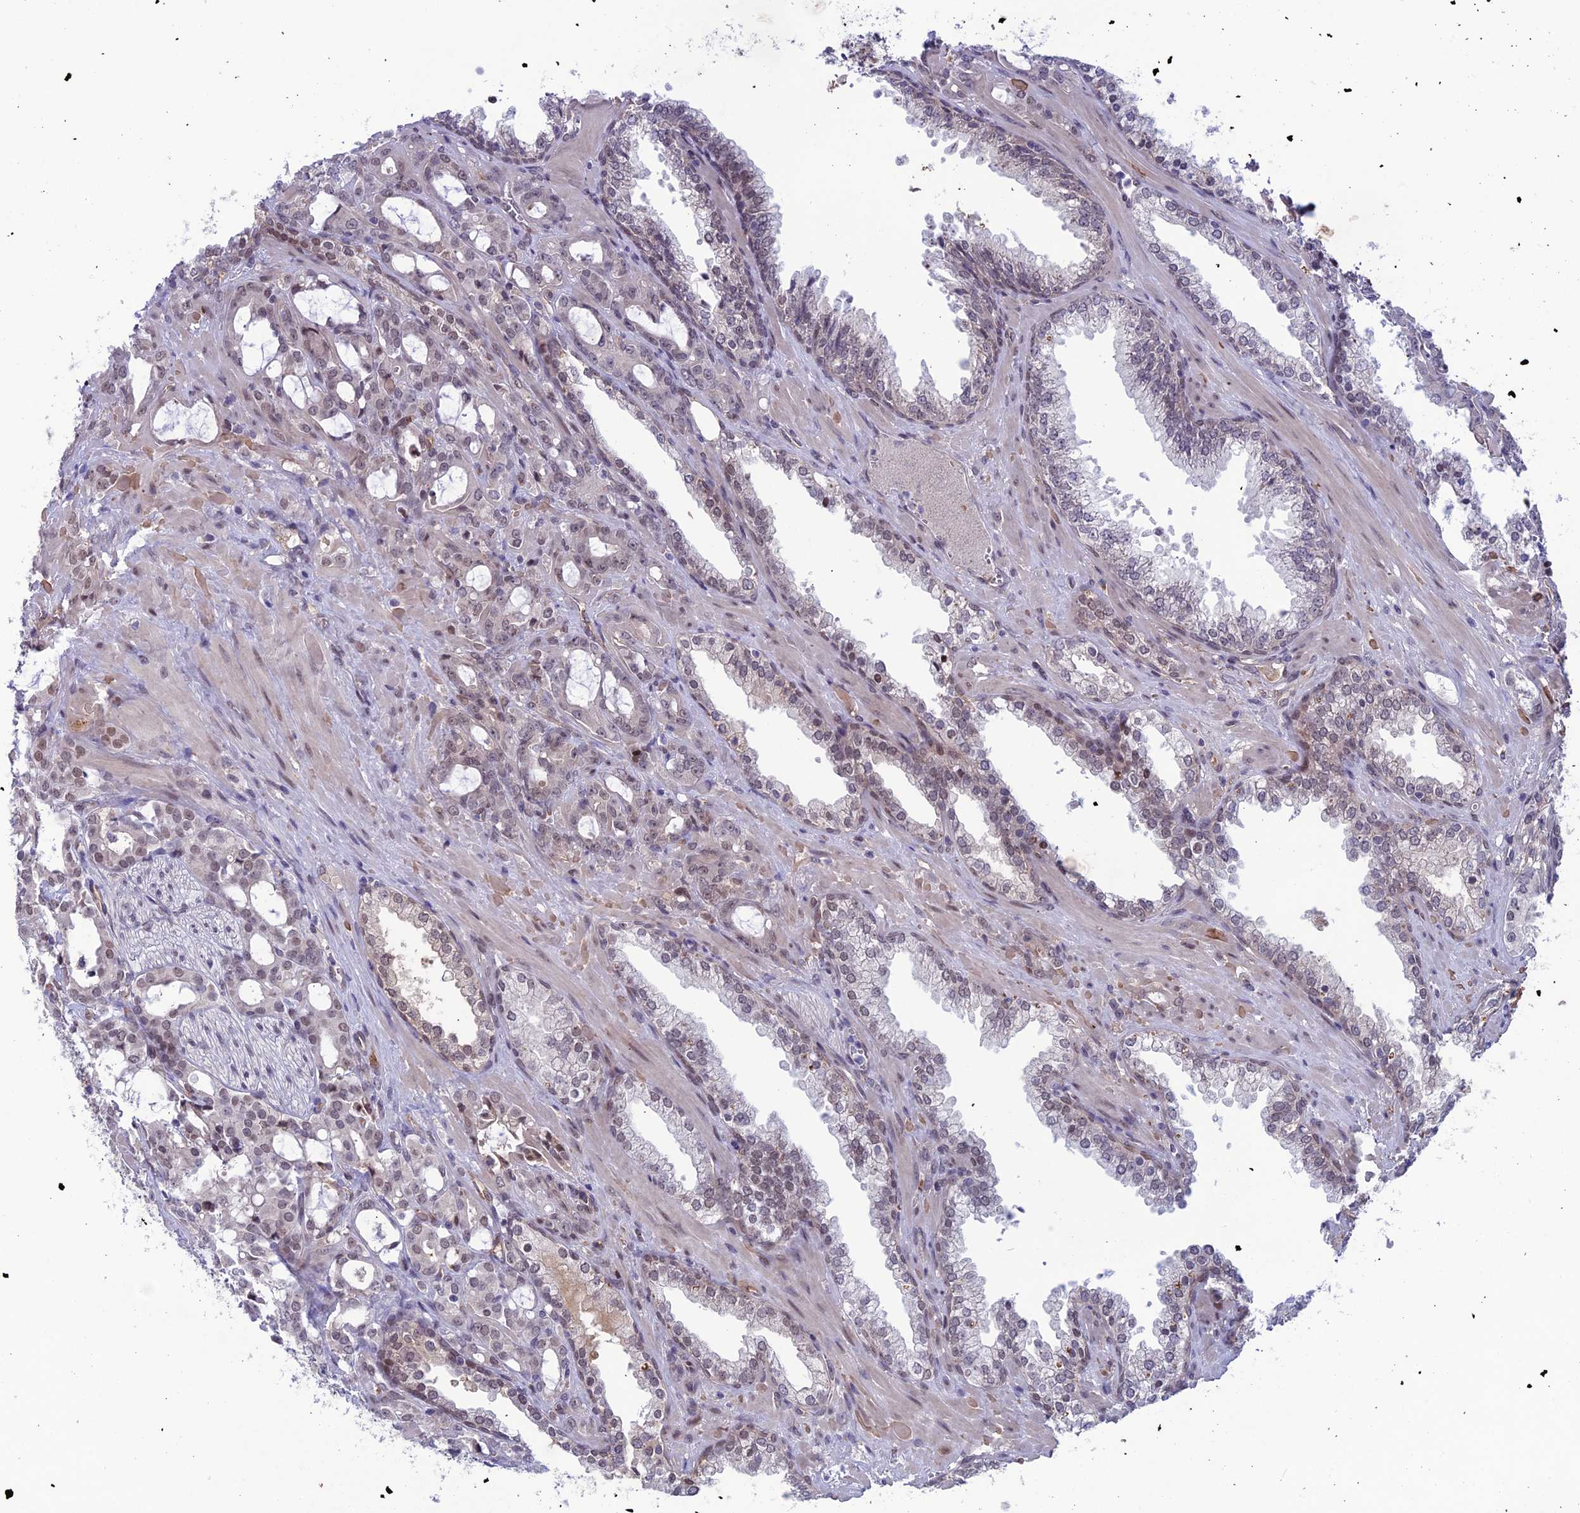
{"staining": {"intensity": "negative", "quantity": "none", "location": "none"}, "tissue": "prostate cancer", "cell_type": "Tumor cells", "image_type": "cancer", "snomed": [{"axis": "morphology", "description": "Adenocarcinoma, High grade"}, {"axis": "topography", "description": "Prostate"}], "caption": "Tumor cells are negative for brown protein staining in prostate adenocarcinoma (high-grade).", "gene": "FKBPL", "patient": {"sex": "male", "age": 72}}